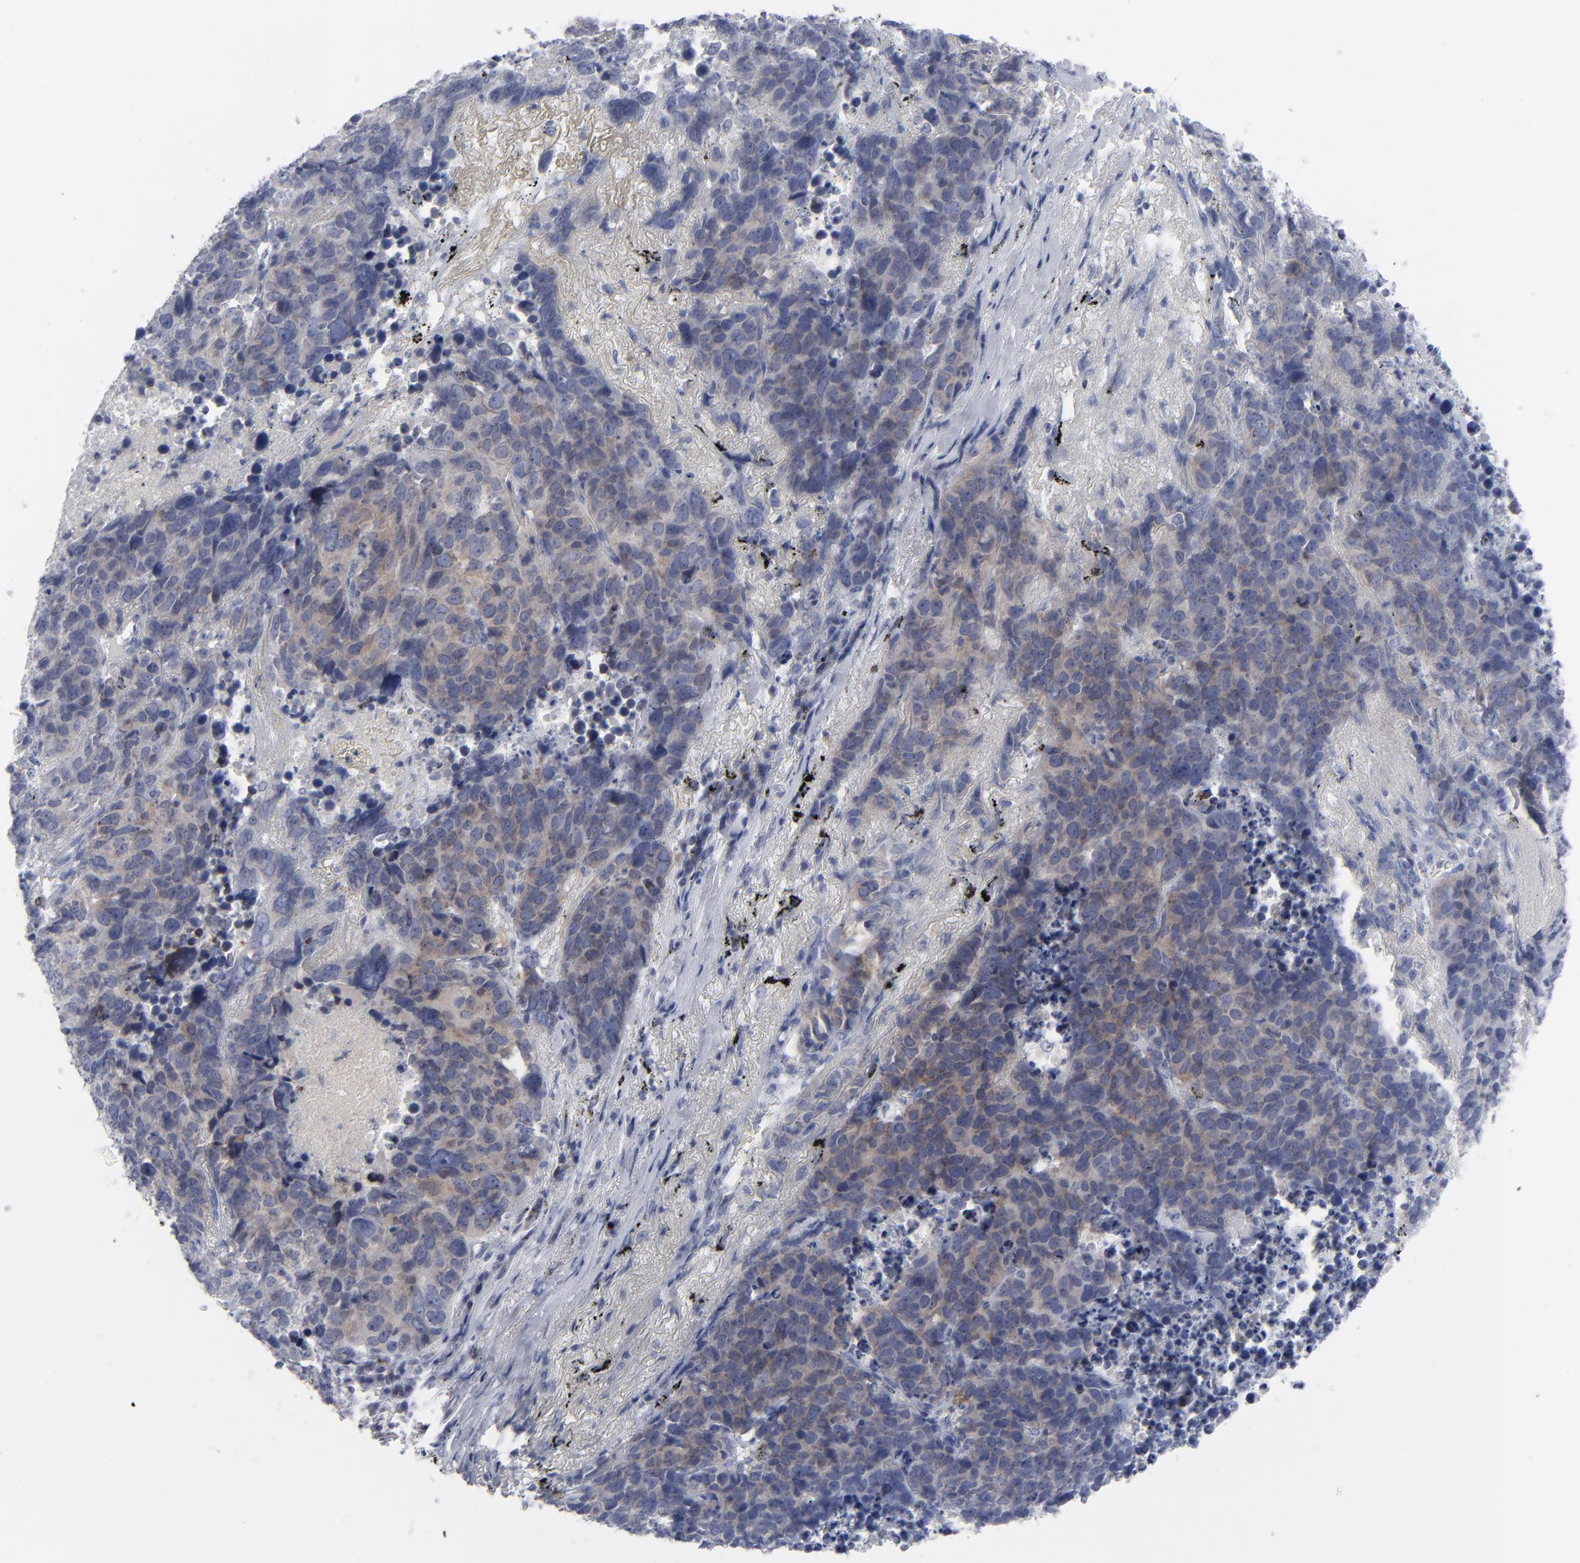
{"staining": {"intensity": "weak", "quantity": "<25%", "location": "cytoplasmic/membranous"}, "tissue": "lung cancer", "cell_type": "Tumor cells", "image_type": "cancer", "snomed": [{"axis": "morphology", "description": "Carcinoid, malignant, NOS"}, {"axis": "topography", "description": "Lung"}], "caption": "Tumor cells show no significant positivity in carcinoid (malignant) (lung).", "gene": "NUP88", "patient": {"sex": "male", "age": 60}}